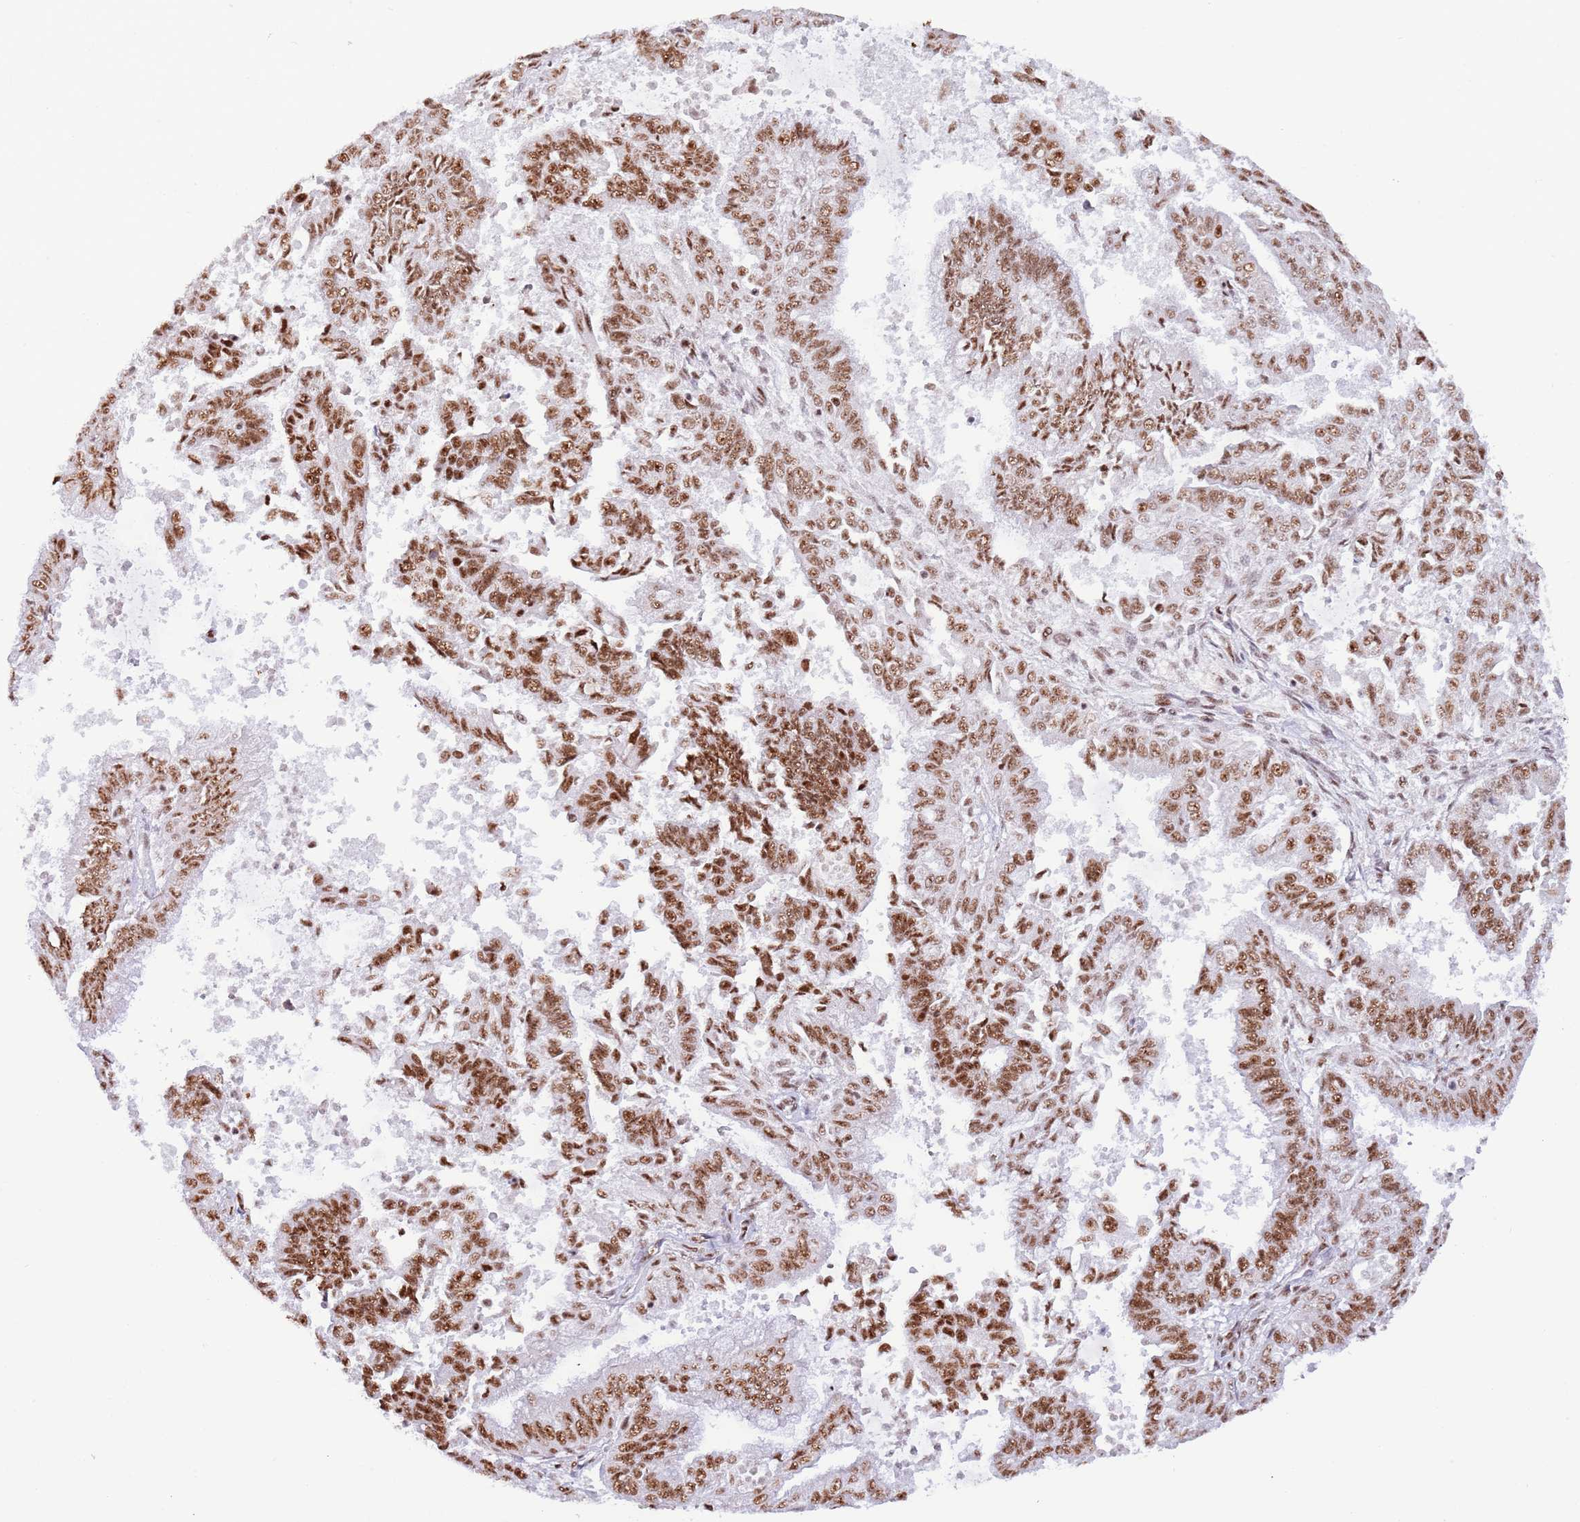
{"staining": {"intensity": "strong", "quantity": ">75%", "location": "nuclear"}, "tissue": "endometrial cancer", "cell_type": "Tumor cells", "image_type": "cancer", "snomed": [{"axis": "morphology", "description": "Adenocarcinoma, NOS"}, {"axis": "topography", "description": "Endometrium"}], "caption": "Human endometrial cancer stained with a protein marker exhibits strong staining in tumor cells.", "gene": "SF3A2", "patient": {"sex": "female", "age": 73}}